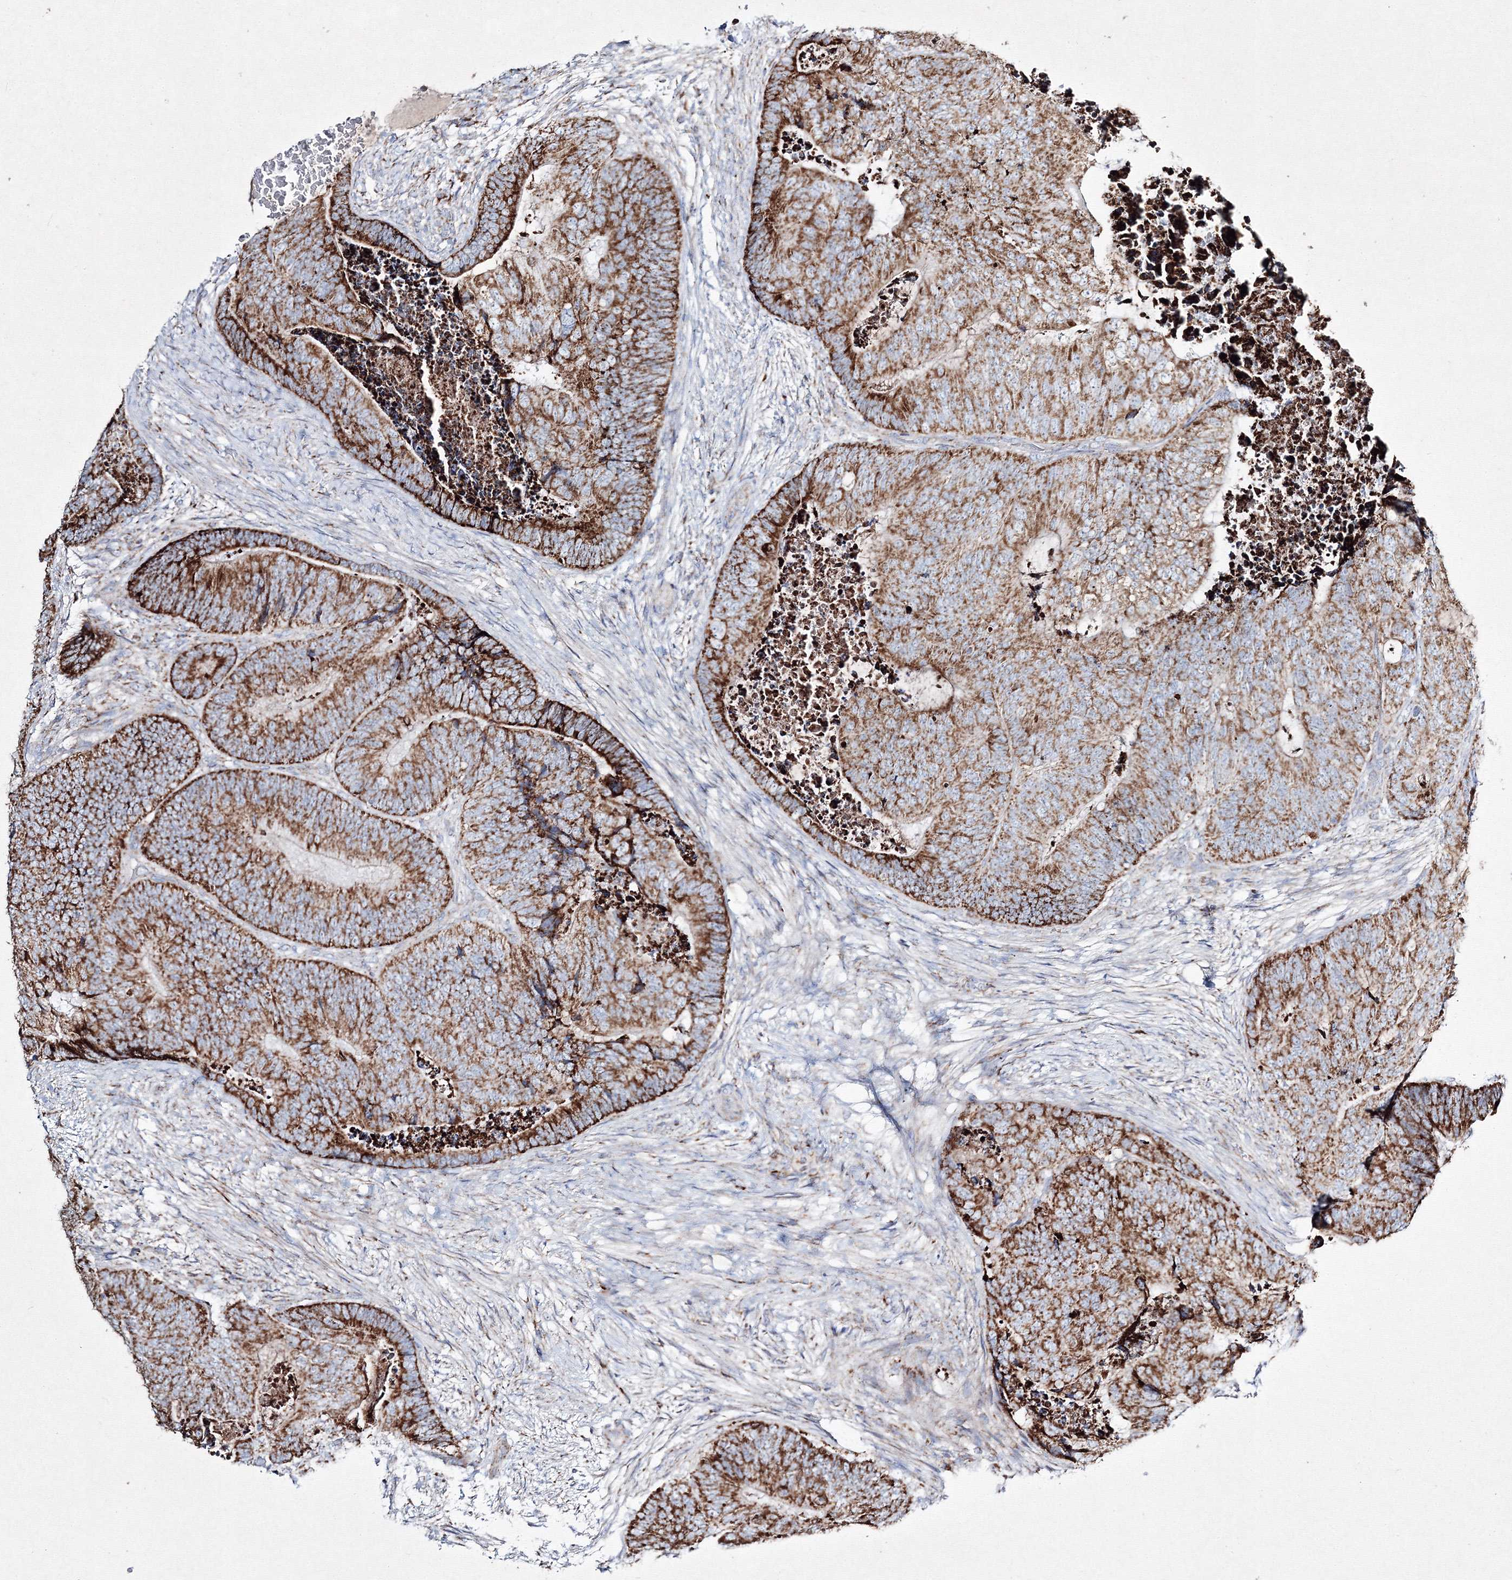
{"staining": {"intensity": "strong", "quantity": ">75%", "location": "cytoplasmic/membranous"}, "tissue": "colorectal cancer", "cell_type": "Tumor cells", "image_type": "cancer", "snomed": [{"axis": "morphology", "description": "Adenocarcinoma, NOS"}, {"axis": "topography", "description": "Colon"}], "caption": "Protein staining shows strong cytoplasmic/membranous staining in about >75% of tumor cells in colorectal cancer (adenocarcinoma).", "gene": "IGSF9", "patient": {"sex": "female", "age": 67}}